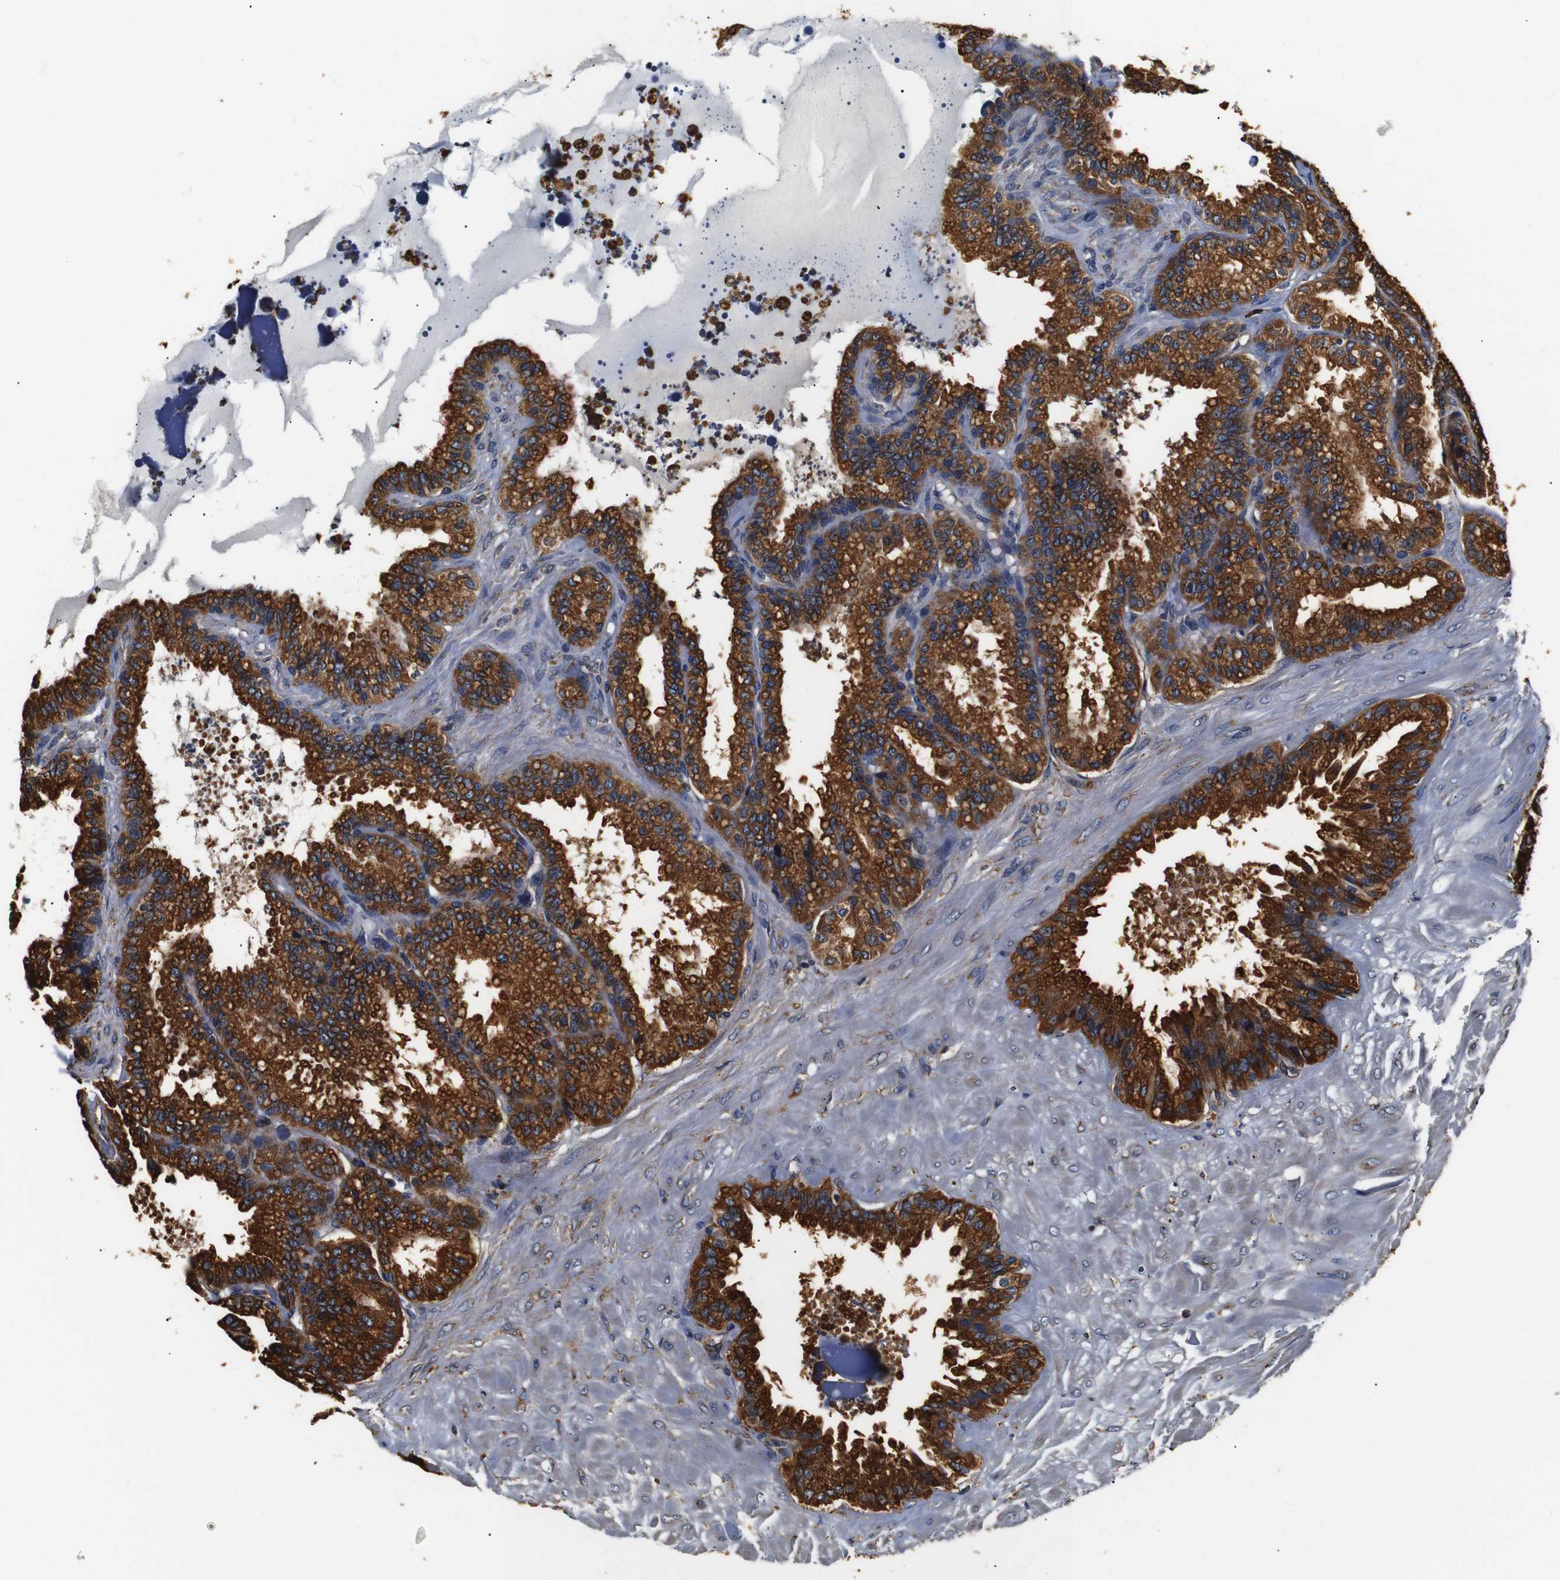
{"staining": {"intensity": "strong", "quantity": ">75%", "location": "cytoplasmic/membranous"}, "tissue": "seminal vesicle", "cell_type": "Glandular cells", "image_type": "normal", "snomed": [{"axis": "morphology", "description": "Normal tissue, NOS"}, {"axis": "topography", "description": "Seminal veicle"}], "caption": "Protein expression by immunohistochemistry (IHC) demonstrates strong cytoplasmic/membranous expression in approximately >75% of glandular cells in benign seminal vesicle. Using DAB (3,3'-diaminobenzidine) (brown) and hematoxylin (blue) stains, captured at high magnification using brightfield microscopy.", "gene": "HHIP", "patient": {"sex": "male", "age": 46}}